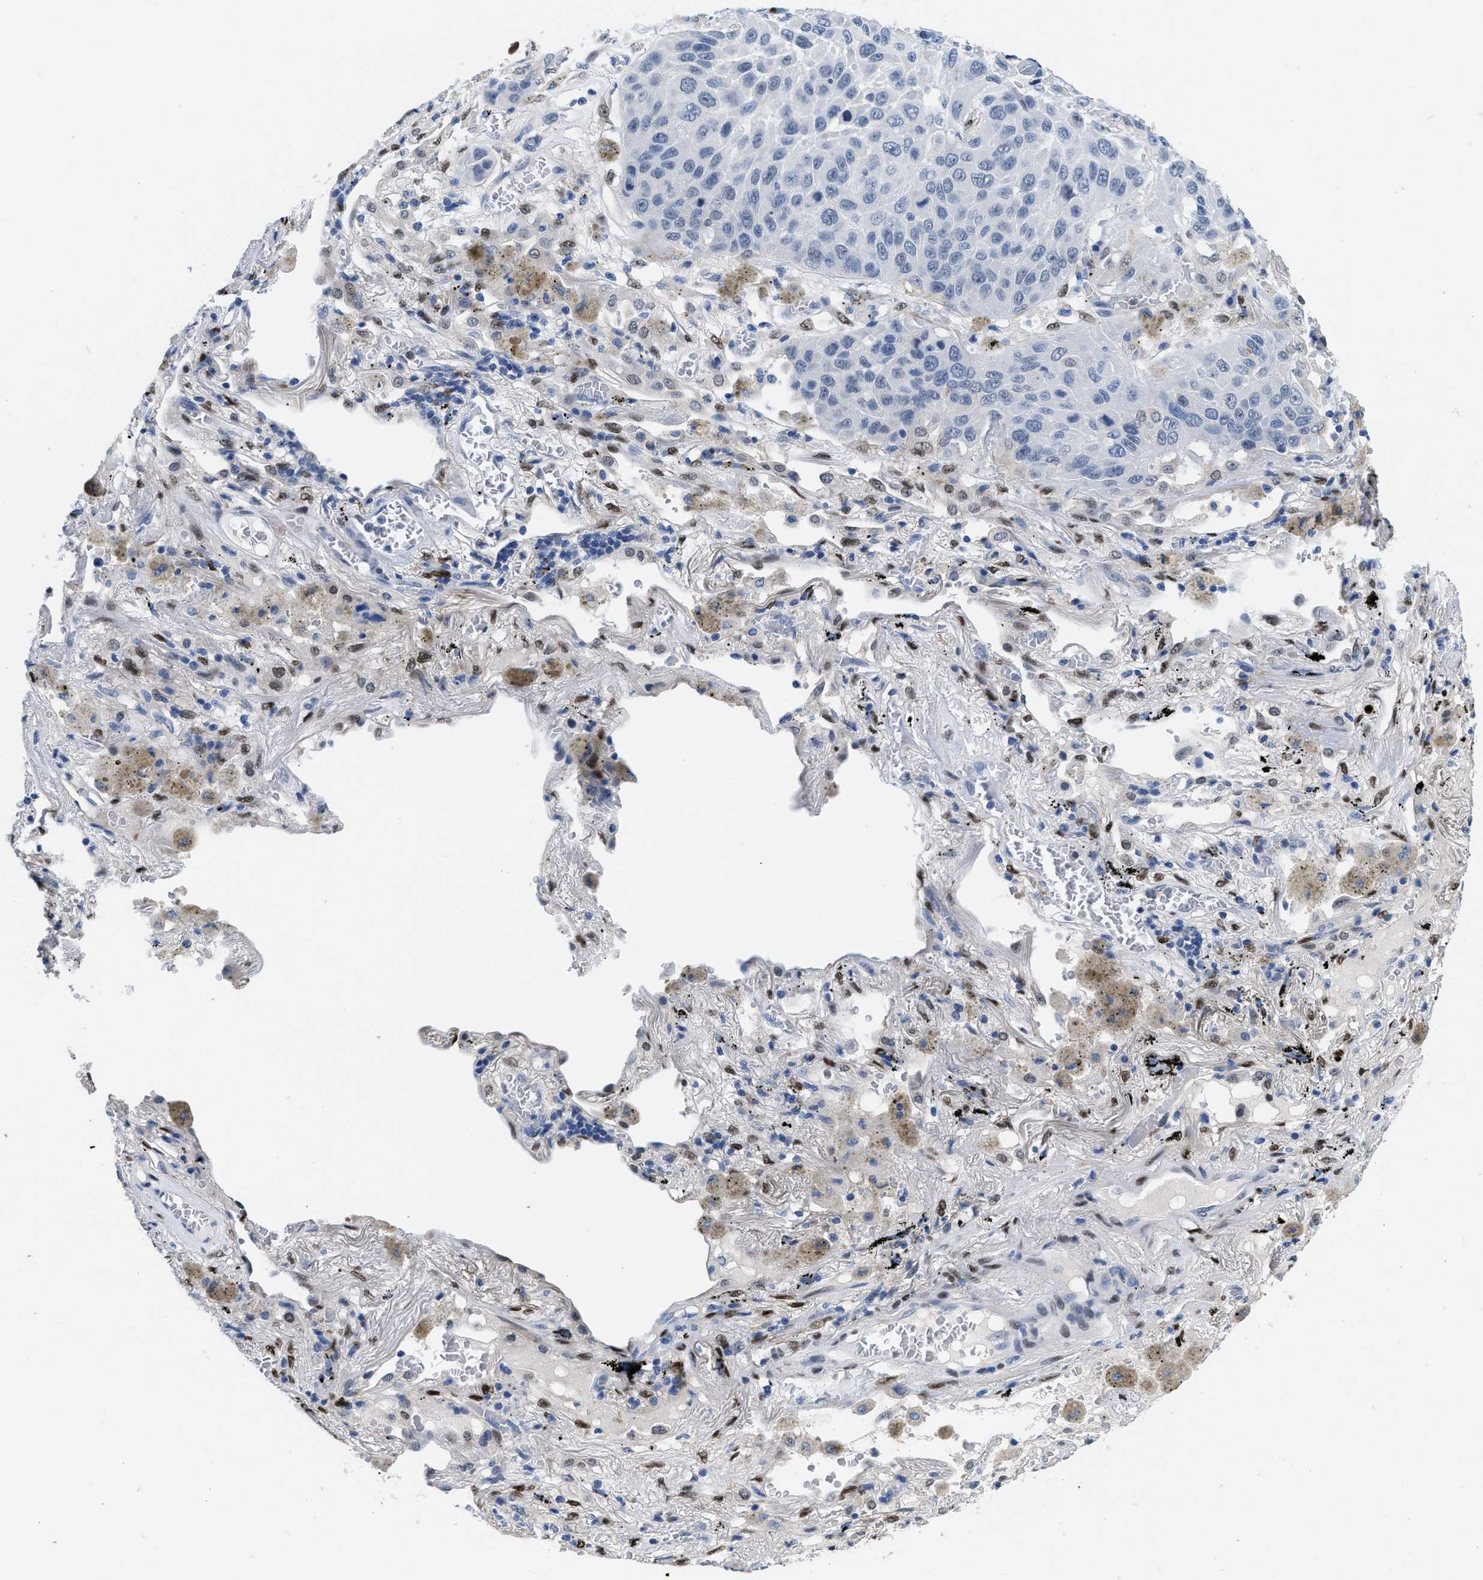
{"staining": {"intensity": "negative", "quantity": "none", "location": "none"}, "tissue": "lung cancer", "cell_type": "Tumor cells", "image_type": "cancer", "snomed": [{"axis": "morphology", "description": "Squamous cell carcinoma, NOS"}, {"axis": "topography", "description": "Lung"}], "caption": "Protein analysis of lung cancer displays no significant staining in tumor cells. The staining is performed using DAB (3,3'-diaminobenzidine) brown chromogen with nuclei counter-stained in using hematoxylin.", "gene": "NFIX", "patient": {"sex": "male", "age": 57}}